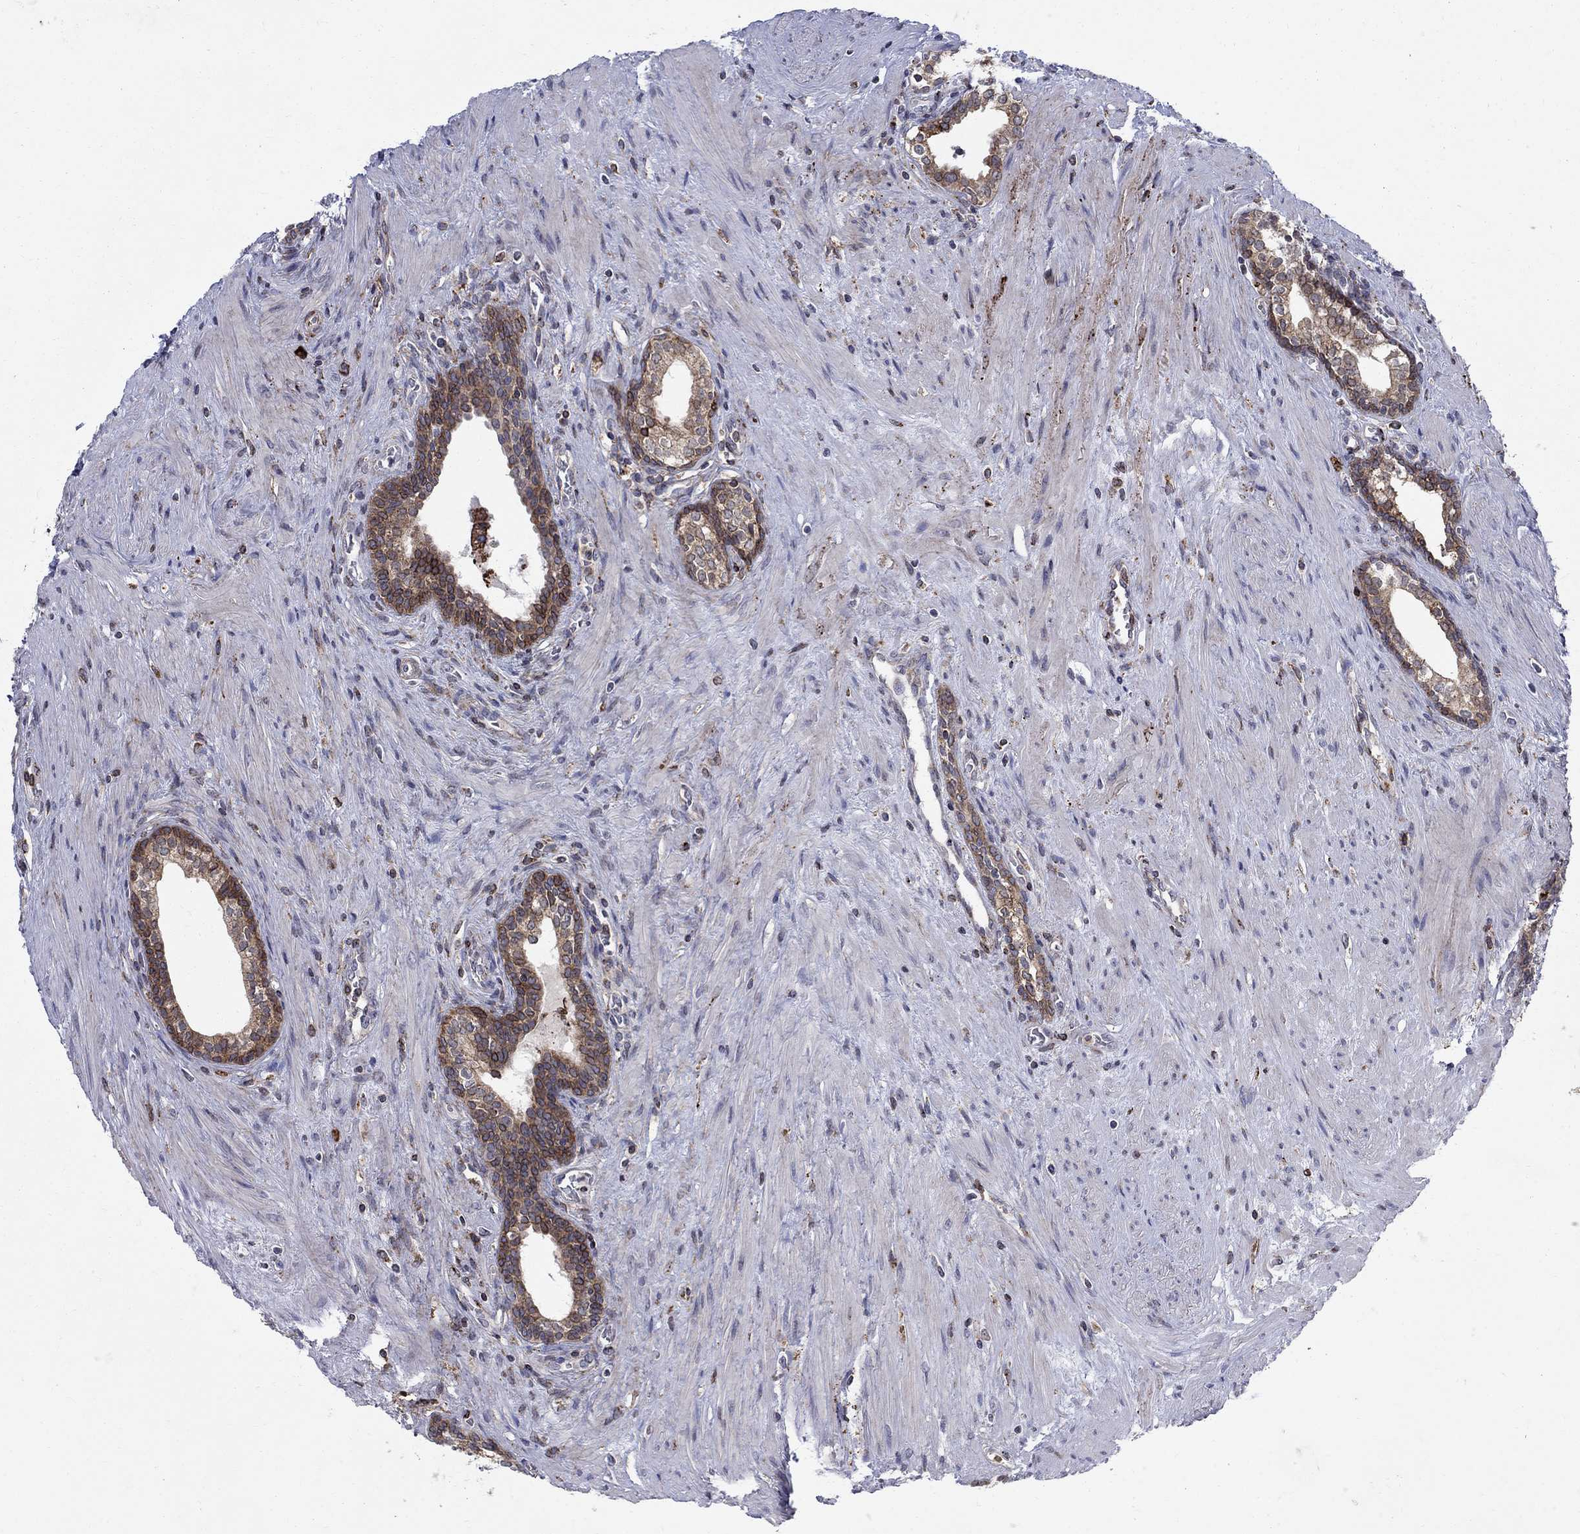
{"staining": {"intensity": "moderate", "quantity": "25%-75%", "location": "cytoplasmic/membranous,nuclear"}, "tissue": "prostate cancer", "cell_type": "Tumor cells", "image_type": "cancer", "snomed": [{"axis": "morphology", "description": "Adenocarcinoma, NOS"}, {"axis": "morphology", "description": "Adenocarcinoma, High grade"}, {"axis": "topography", "description": "Prostate"}], "caption": "Brown immunohistochemical staining in human high-grade adenocarcinoma (prostate) demonstrates moderate cytoplasmic/membranous and nuclear positivity in about 25%-75% of tumor cells.", "gene": "CAB39L", "patient": {"sex": "male", "age": 61}}